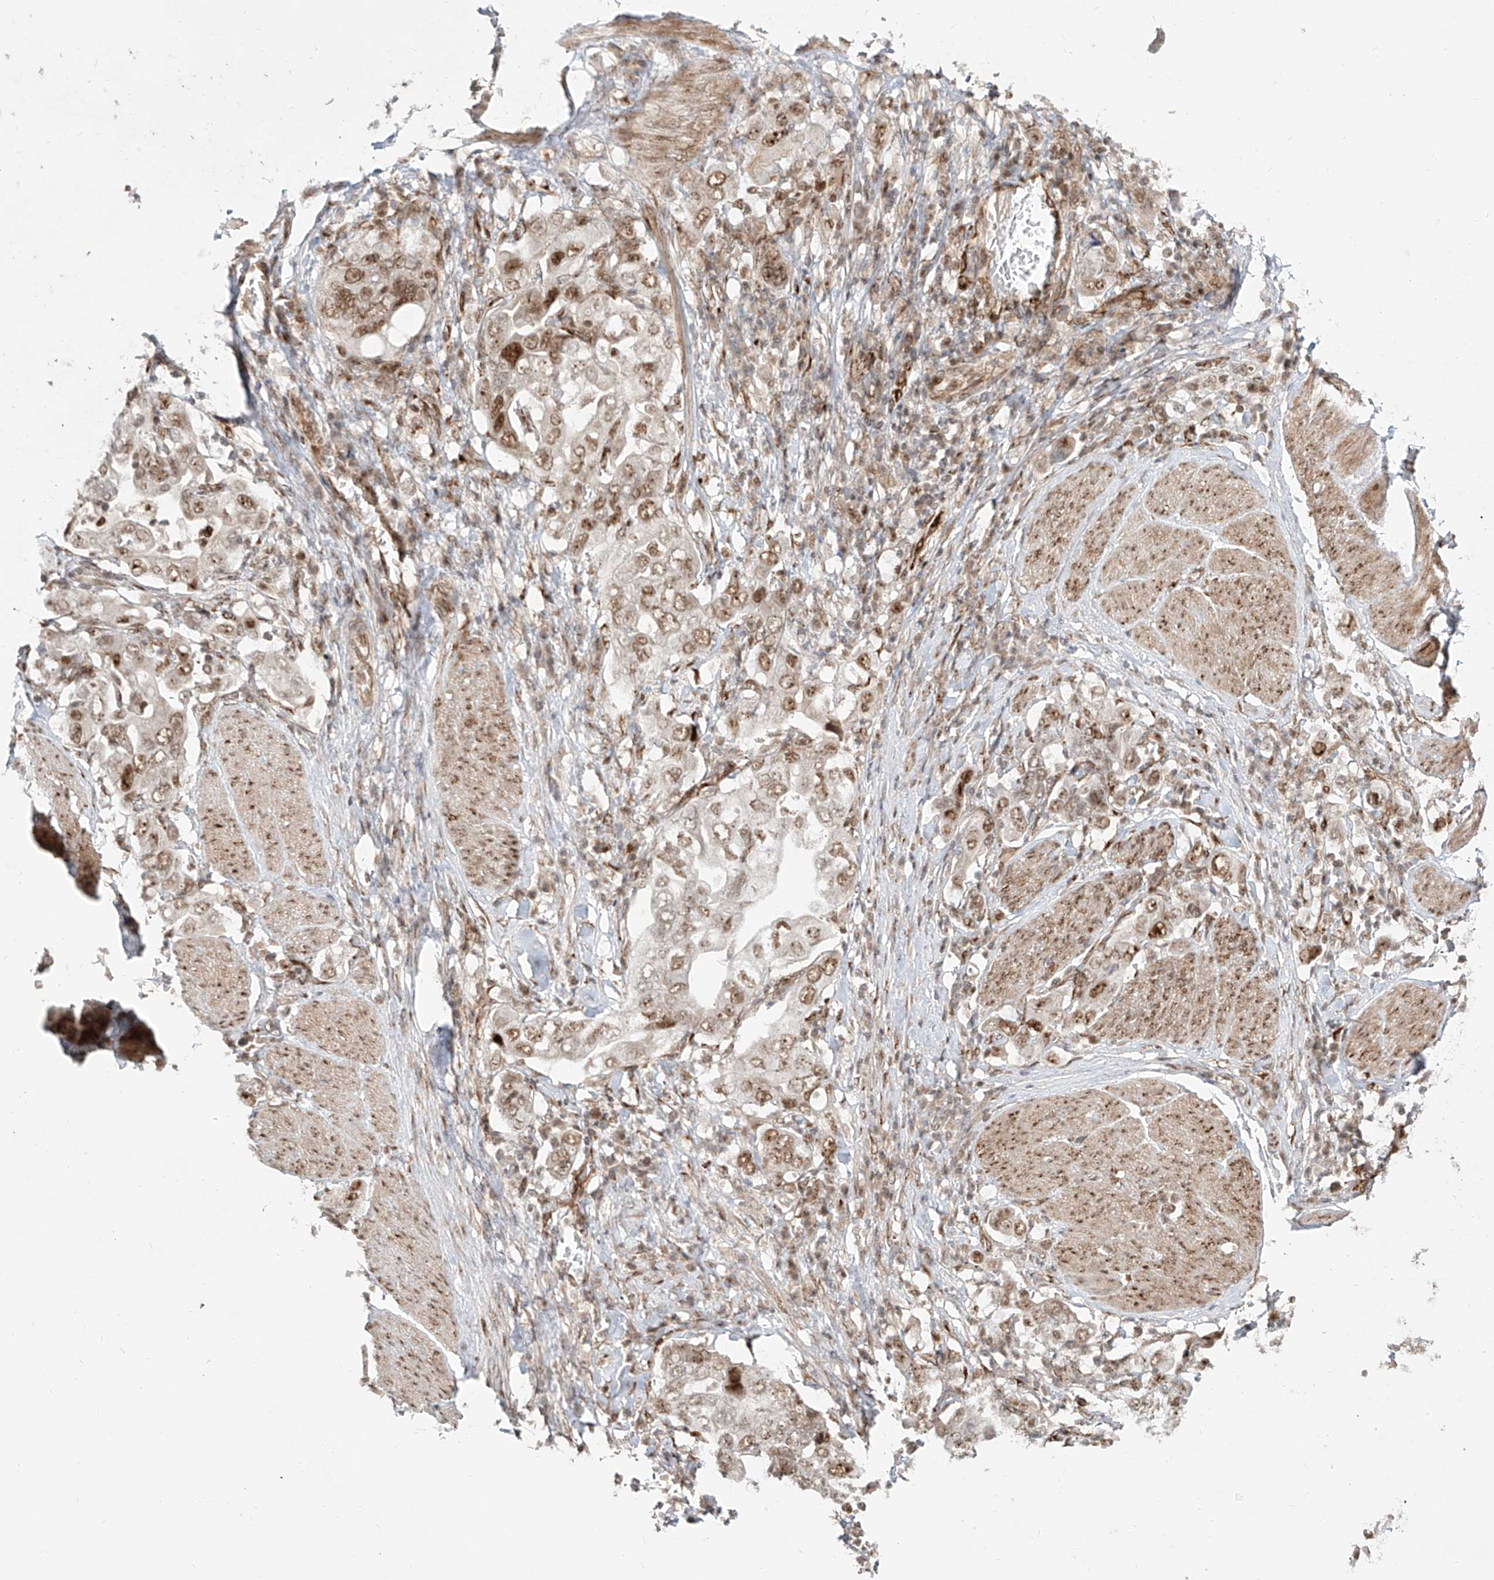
{"staining": {"intensity": "moderate", "quantity": ">75%", "location": "nuclear"}, "tissue": "stomach cancer", "cell_type": "Tumor cells", "image_type": "cancer", "snomed": [{"axis": "morphology", "description": "Adenocarcinoma, NOS"}, {"axis": "topography", "description": "Stomach, upper"}], "caption": "Immunohistochemical staining of human adenocarcinoma (stomach) demonstrates medium levels of moderate nuclear protein positivity in approximately >75% of tumor cells.", "gene": "ZNF710", "patient": {"sex": "male", "age": 62}}